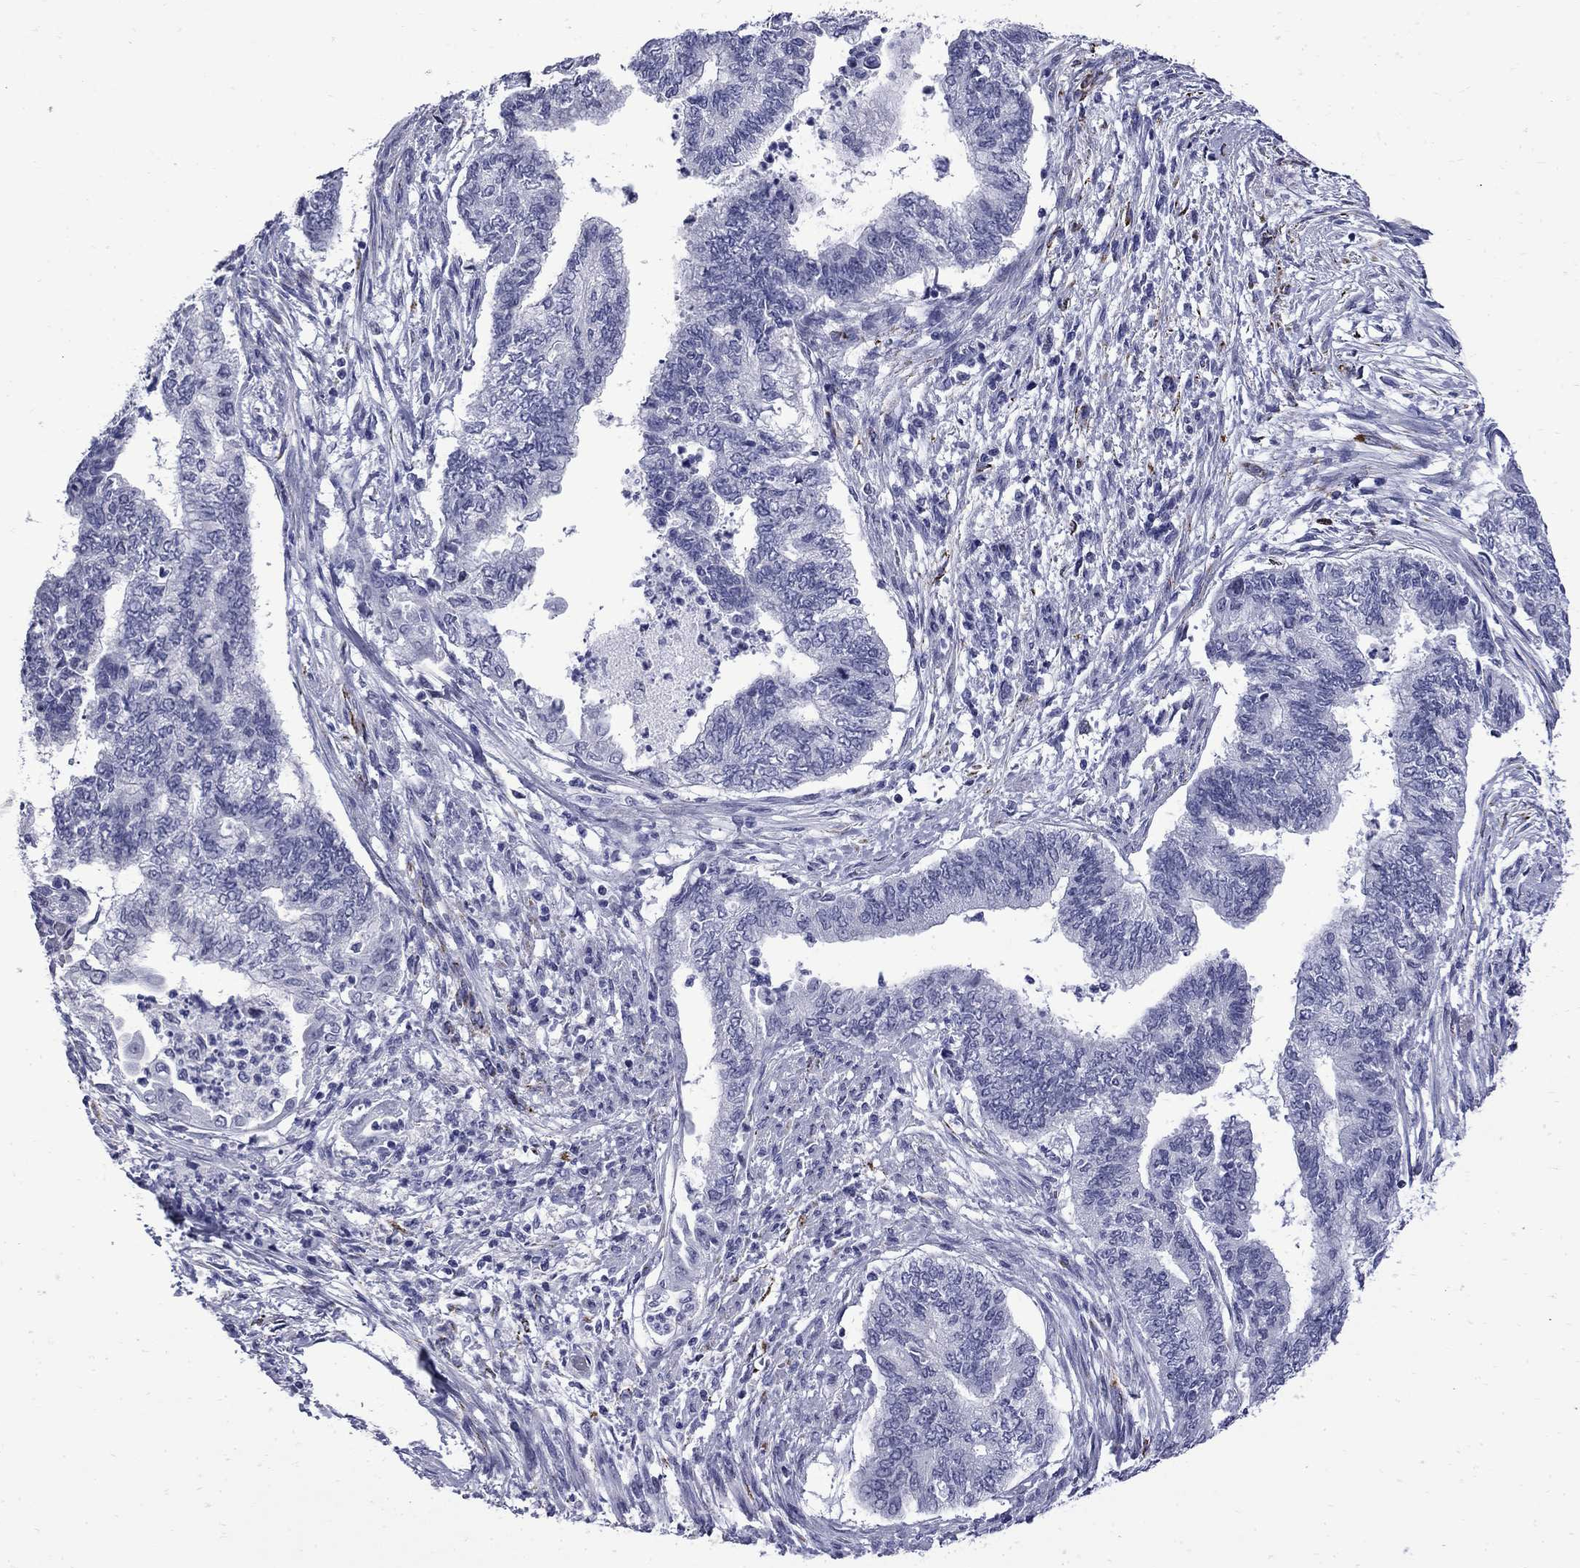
{"staining": {"intensity": "negative", "quantity": "none", "location": "none"}, "tissue": "endometrial cancer", "cell_type": "Tumor cells", "image_type": "cancer", "snomed": [{"axis": "morphology", "description": "Adenocarcinoma, NOS"}, {"axis": "topography", "description": "Endometrium"}], "caption": "A photomicrograph of human adenocarcinoma (endometrial) is negative for staining in tumor cells.", "gene": "MGARP", "patient": {"sex": "female", "age": 65}}